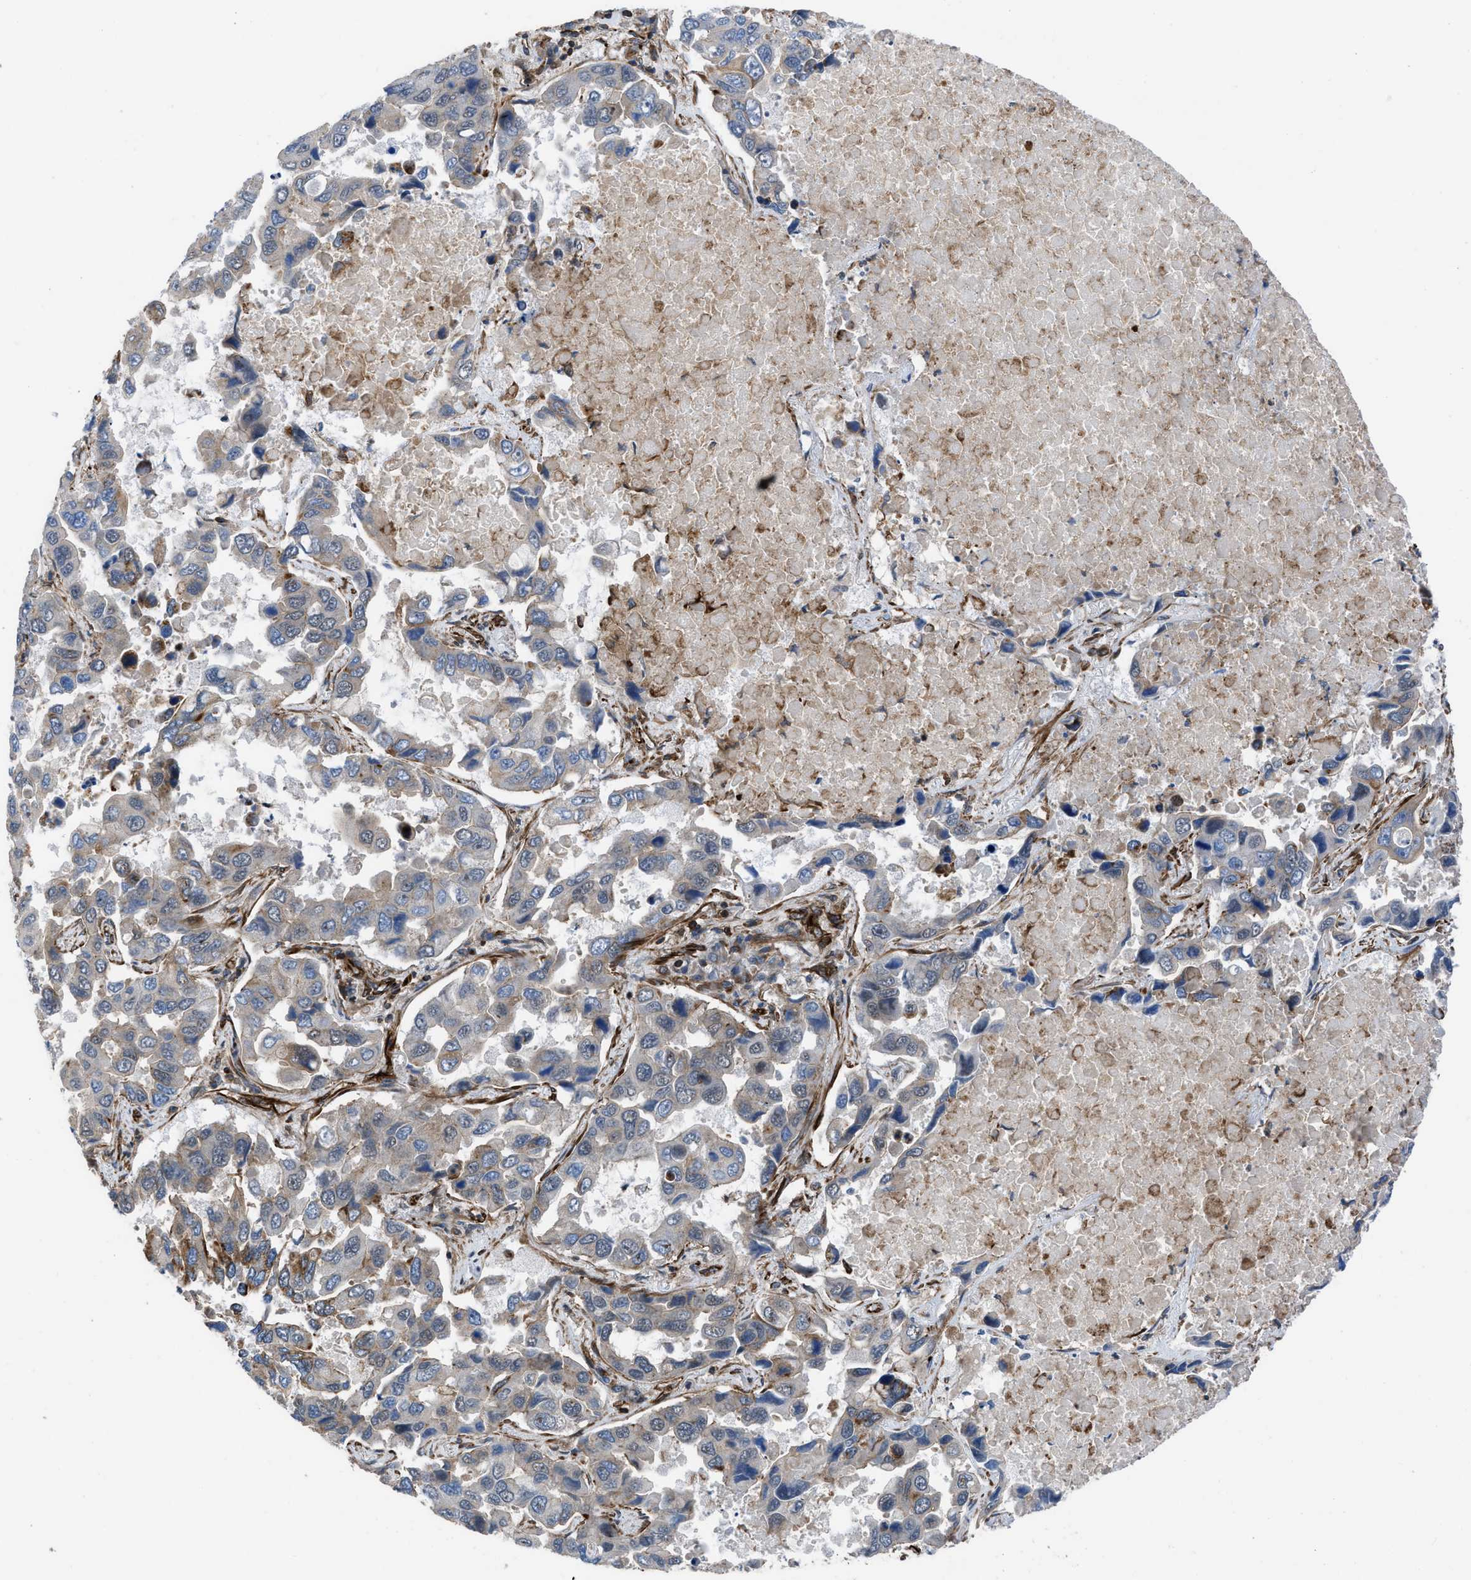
{"staining": {"intensity": "weak", "quantity": "25%-75%", "location": "cytoplasmic/membranous"}, "tissue": "lung cancer", "cell_type": "Tumor cells", "image_type": "cancer", "snomed": [{"axis": "morphology", "description": "Adenocarcinoma, NOS"}, {"axis": "topography", "description": "Lung"}], "caption": "A low amount of weak cytoplasmic/membranous expression is appreciated in about 25%-75% of tumor cells in lung cancer (adenocarcinoma) tissue.", "gene": "PTPRE", "patient": {"sex": "male", "age": 64}}